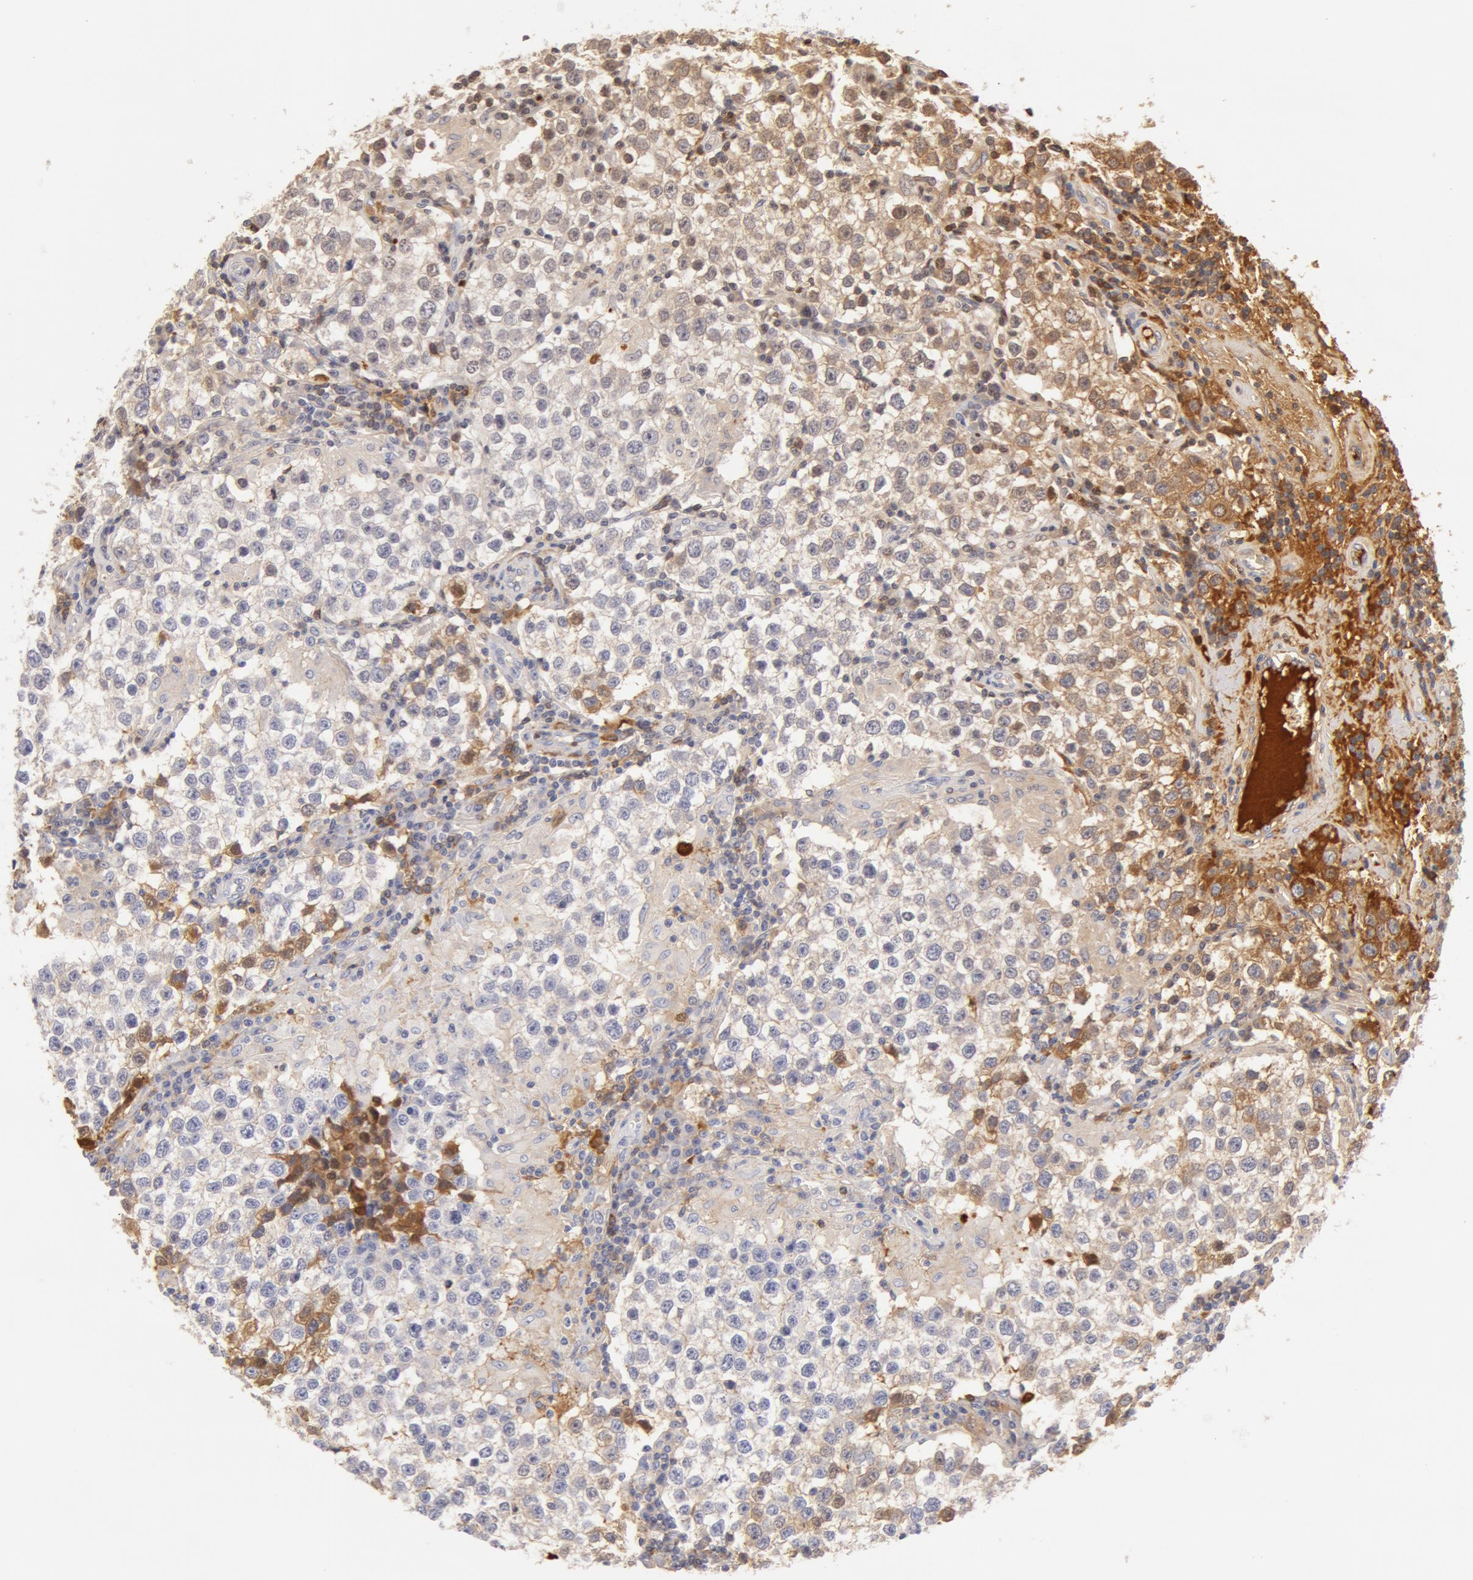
{"staining": {"intensity": "weak", "quantity": "<25%", "location": "cytoplasmic/membranous"}, "tissue": "testis cancer", "cell_type": "Tumor cells", "image_type": "cancer", "snomed": [{"axis": "morphology", "description": "Seminoma, NOS"}, {"axis": "topography", "description": "Testis"}], "caption": "Tumor cells are negative for protein expression in human testis seminoma. (Stains: DAB immunohistochemistry with hematoxylin counter stain, Microscopy: brightfield microscopy at high magnification).", "gene": "AHSG", "patient": {"sex": "male", "age": 36}}